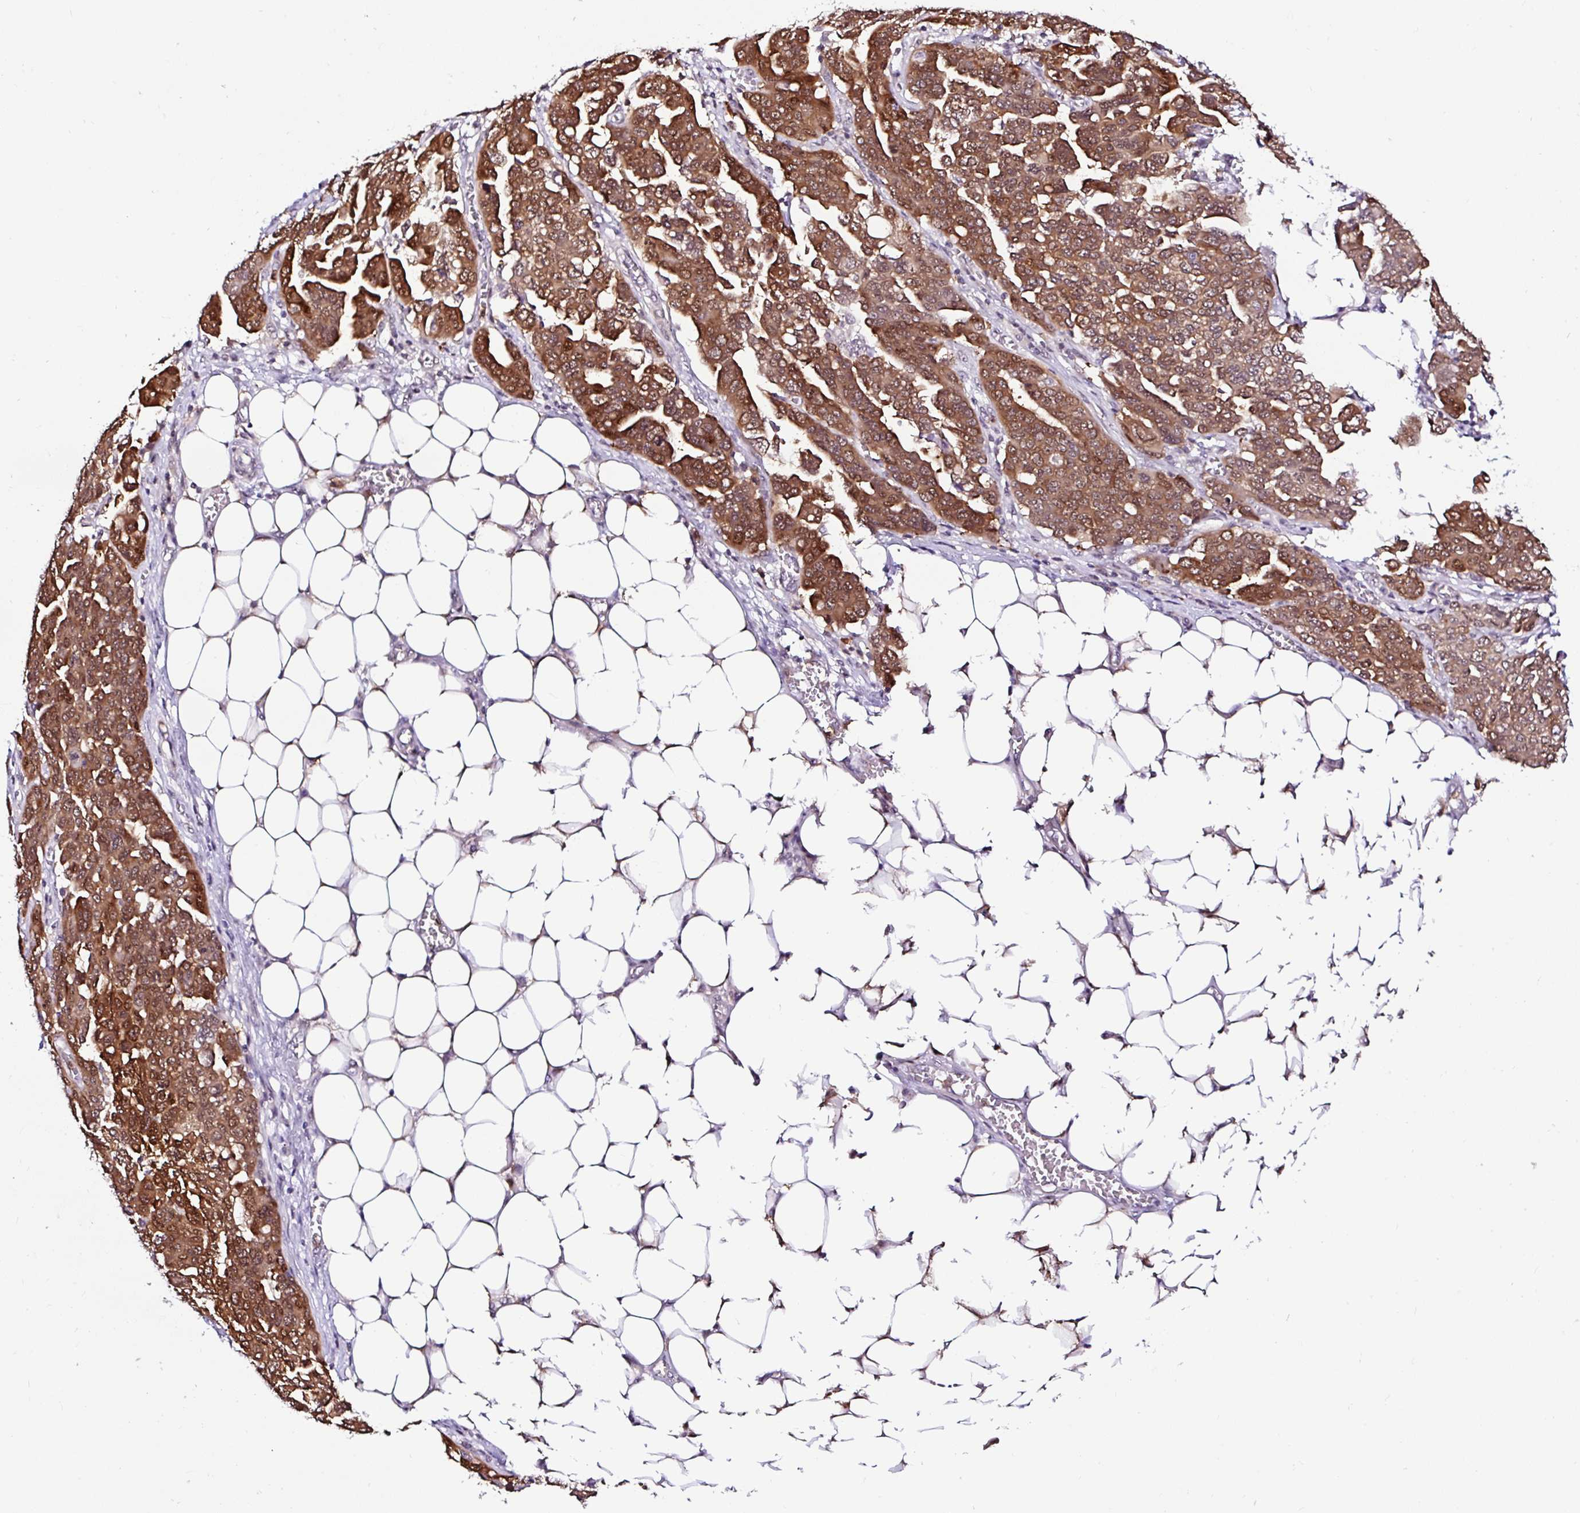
{"staining": {"intensity": "strong", "quantity": ">75%", "location": "cytoplasmic/membranous,nuclear"}, "tissue": "ovarian cancer", "cell_type": "Tumor cells", "image_type": "cancer", "snomed": [{"axis": "morphology", "description": "Cystadenocarcinoma, serous, NOS"}, {"axis": "topography", "description": "Ovary"}], "caption": "Serous cystadenocarcinoma (ovarian) stained for a protein shows strong cytoplasmic/membranous and nuclear positivity in tumor cells. (Stains: DAB (3,3'-diaminobenzidine) in brown, nuclei in blue, Microscopy: brightfield microscopy at high magnification).", "gene": "PIN4", "patient": {"sex": "female", "age": 59}}